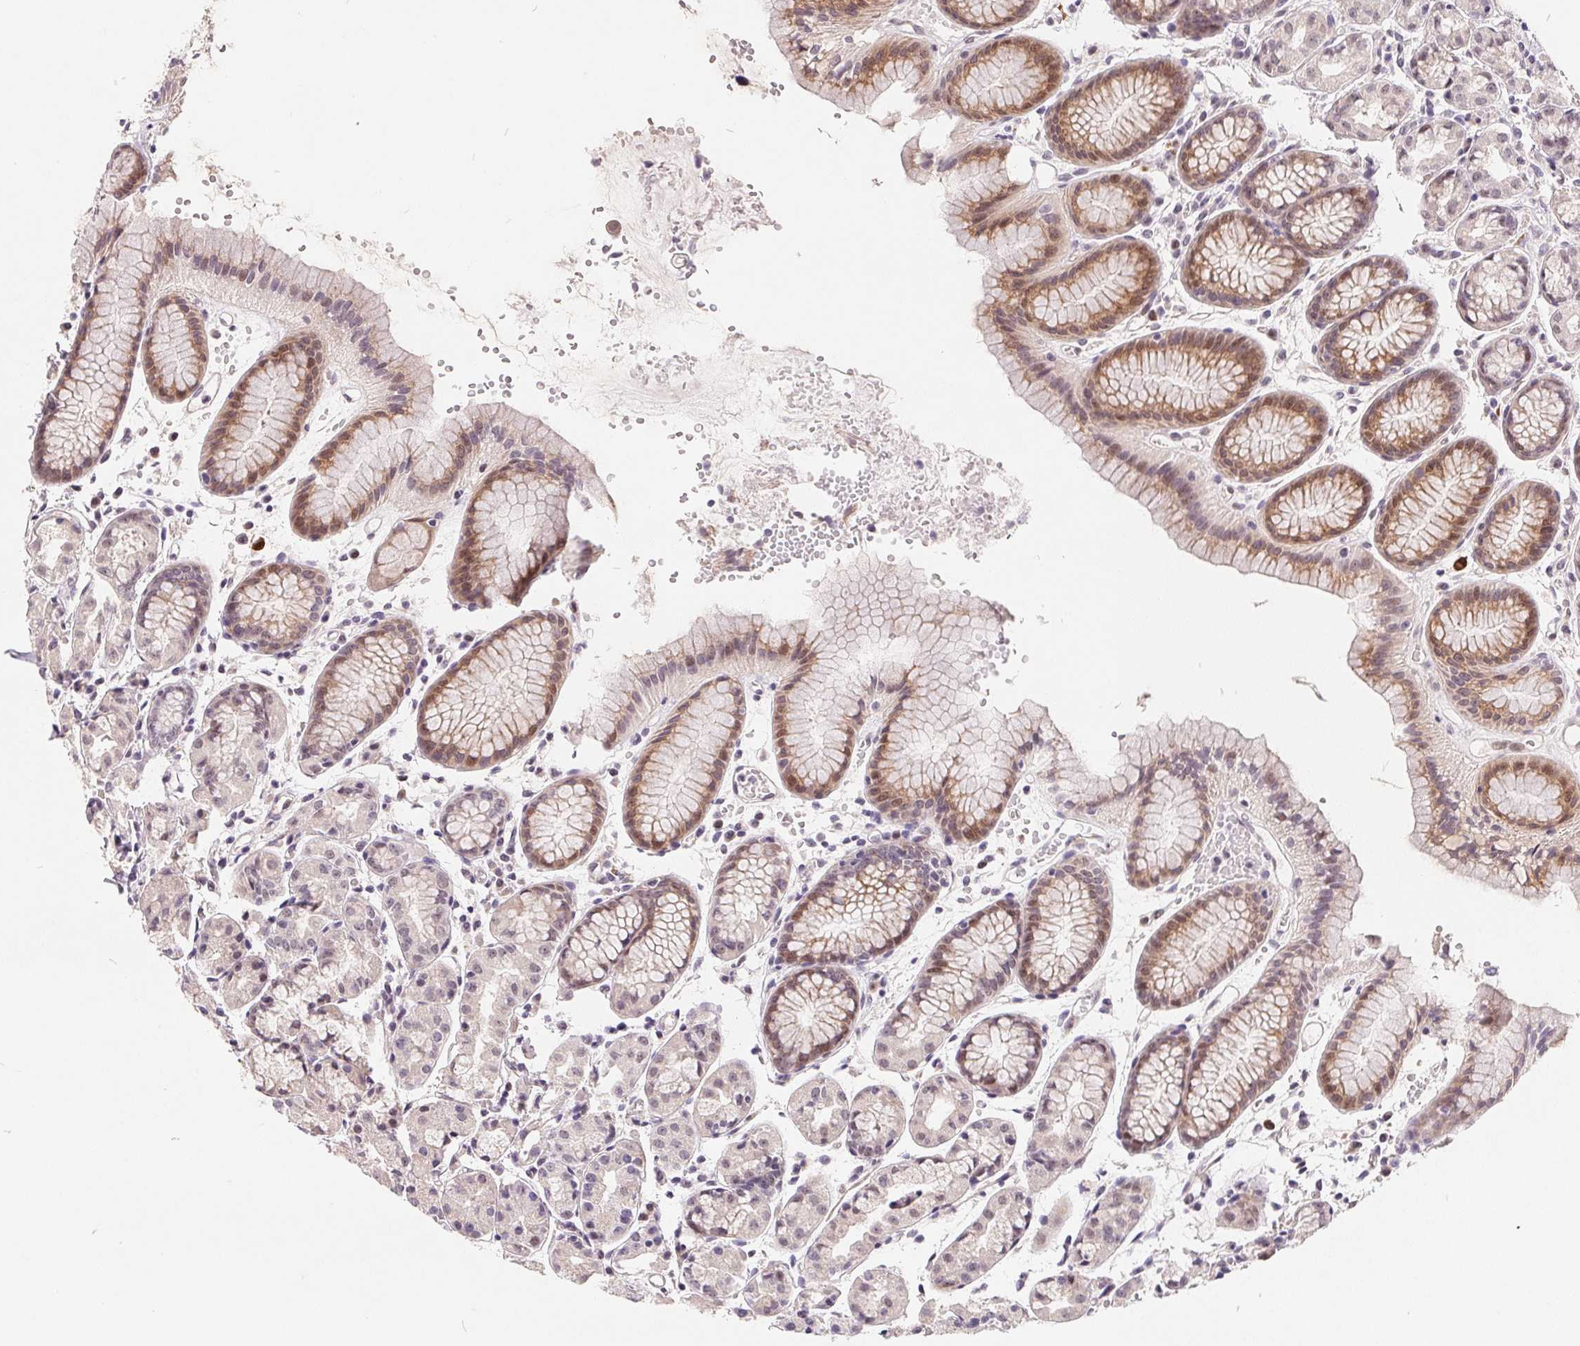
{"staining": {"intensity": "moderate", "quantity": "25%-75%", "location": "cytoplasmic/membranous,nuclear"}, "tissue": "stomach", "cell_type": "Glandular cells", "image_type": "normal", "snomed": [{"axis": "morphology", "description": "Normal tissue, NOS"}, {"axis": "topography", "description": "Stomach, upper"}], "caption": "Protein expression by IHC displays moderate cytoplasmic/membranous,nuclear expression in approximately 25%-75% of glandular cells in unremarkable stomach.", "gene": "NRG2", "patient": {"sex": "male", "age": 47}}